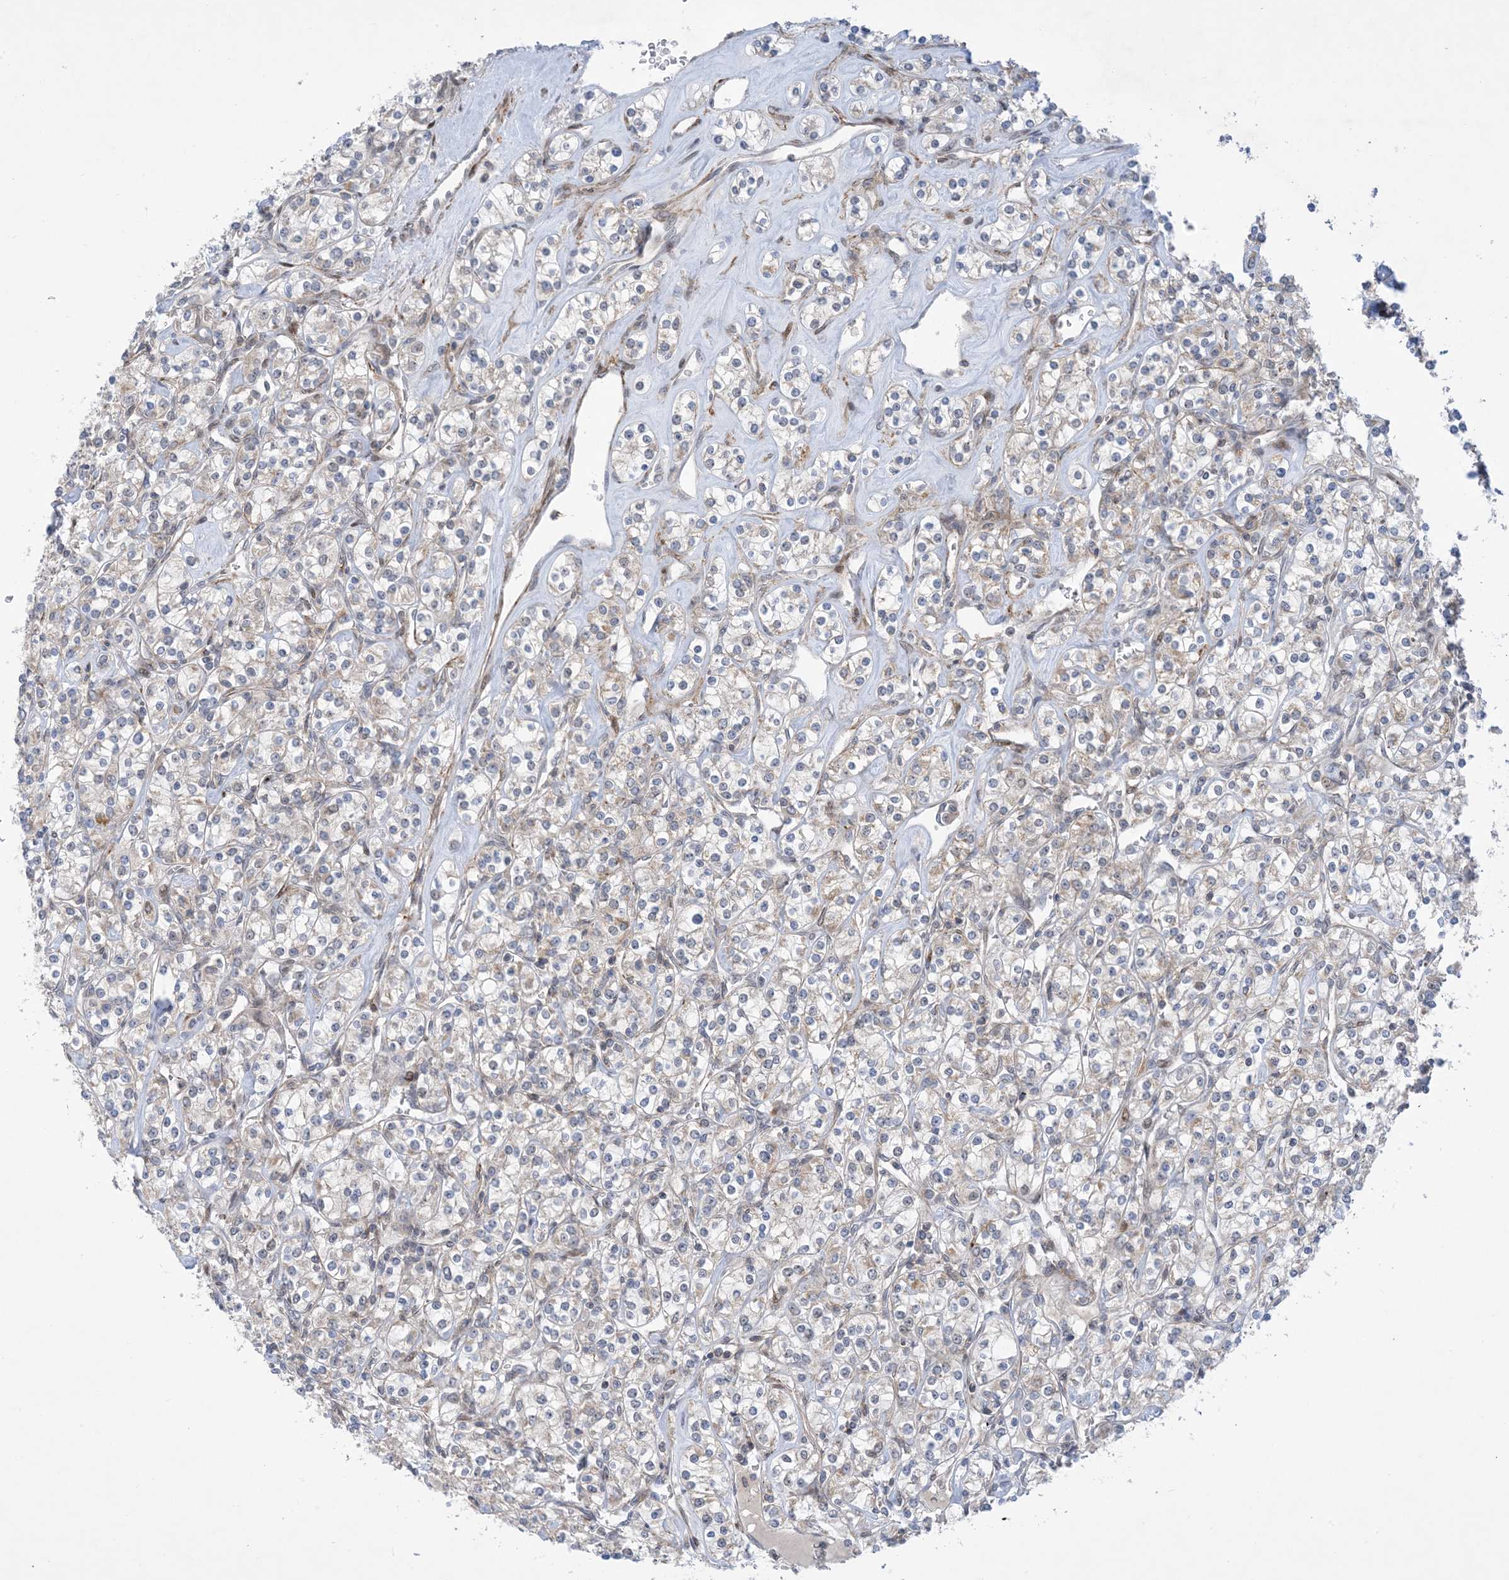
{"staining": {"intensity": "negative", "quantity": "none", "location": "none"}, "tissue": "renal cancer", "cell_type": "Tumor cells", "image_type": "cancer", "snomed": [{"axis": "morphology", "description": "Adenocarcinoma, NOS"}, {"axis": "topography", "description": "Kidney"}], "caption": "A high-resolution micrograph shows IHC staining of renal cancer (adenocarcinoma), which reveals no significant positivity in tumor cells.", "gene": "ZNF8", "patient": {"sex": "male", "age": 77}}